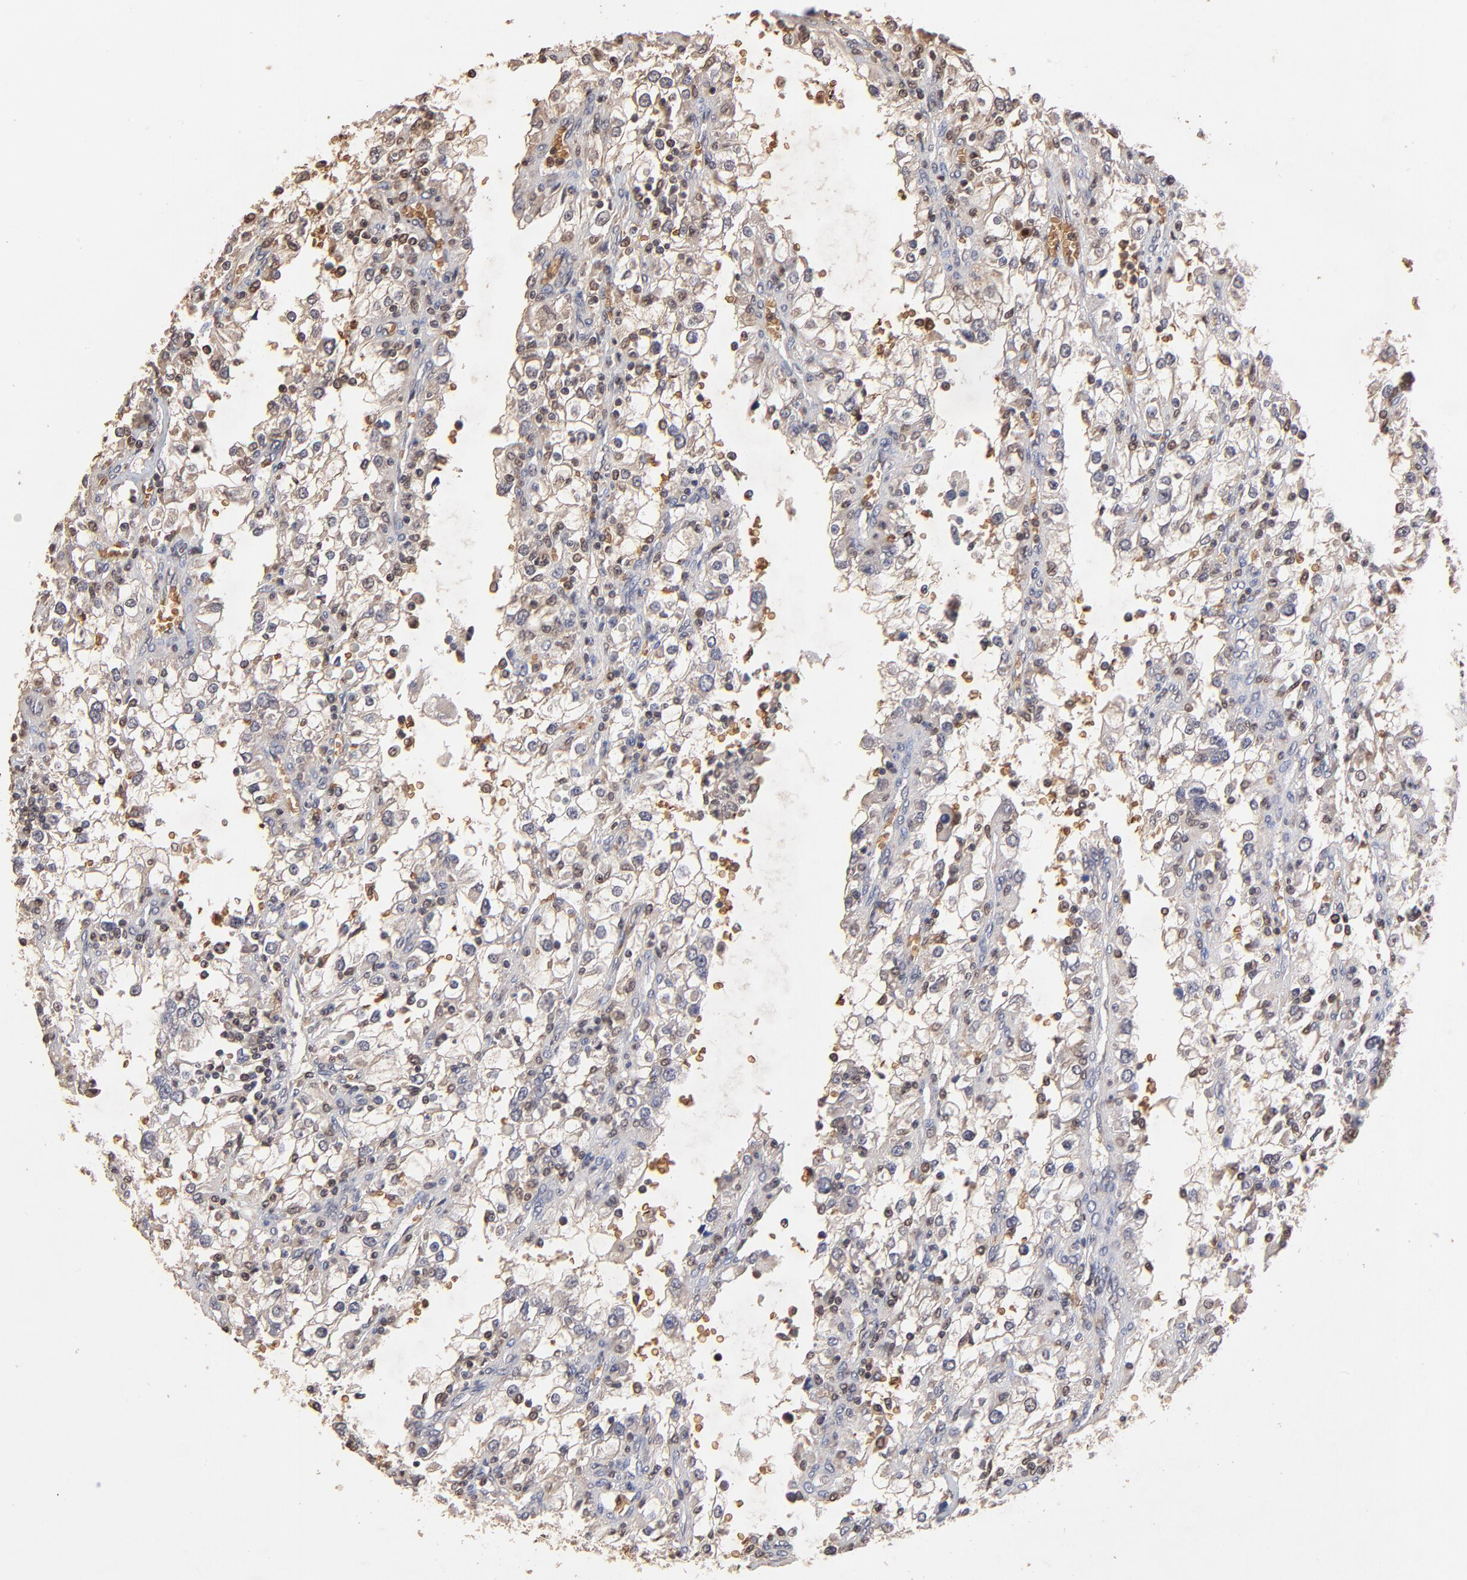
{"staining": {"intensity": "weak", "quantity": "<25%", "location": "cytoplasmic/membranous,nuclear"}, "tissue": "renal cancer", "cell_type": "Tumor cells", "image_type": "cancer", "snomed": [{"axis": "morphology", "description": "Adenocarcinoma, NOS"}, {"axis": "topography", "description": "Kidney"}], "caption": "An immunohistochemistry micrograph of renal cancer (adenocarcinoma) is shown. There is no staining in tumor cells of renal cancer (adenocarcinoma).", "gene": "CASP1", "patient": {"sex": "female", "age": 52}}